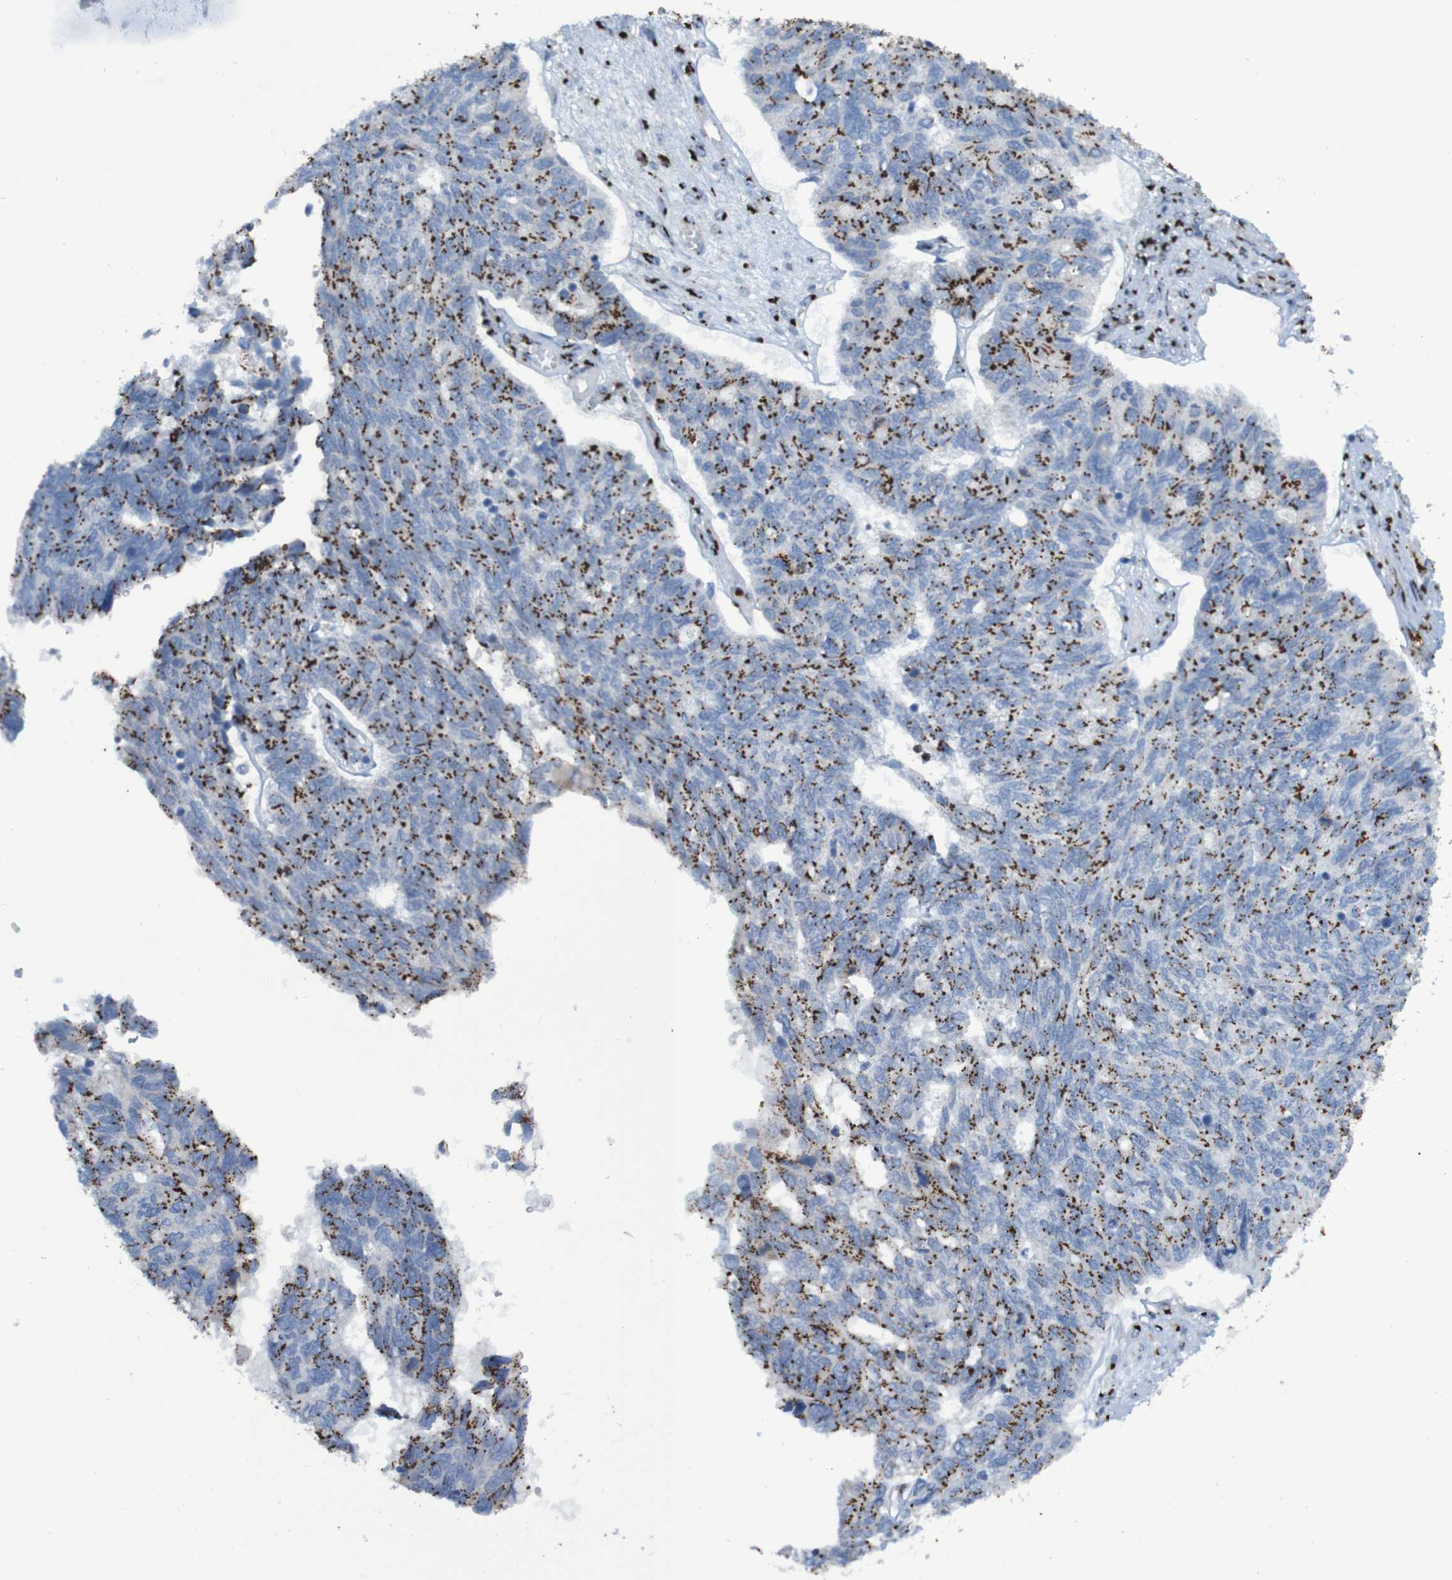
{"staining": {"intensity": "strong", "quantity": ">75%", "location": "cytoplasmic/membranous"}, "tissue": "ovarian cancer", "cell_type": "Tumor cells", "image_type": "cancer", "snomed": [{"axis": "morphology", "description": "Cystadenocarcinoma, serous, NOS"}, {"axis": "topography", "description": "Ovary"}], "caption": "Tumor cells show high levels of strong cytoplasmic/membranous staining in about >75% of cells in ovarian serous cystadenocarcinoma.", "gene": "GOLM1", "patient": {"sex": "female", "age": 79}}